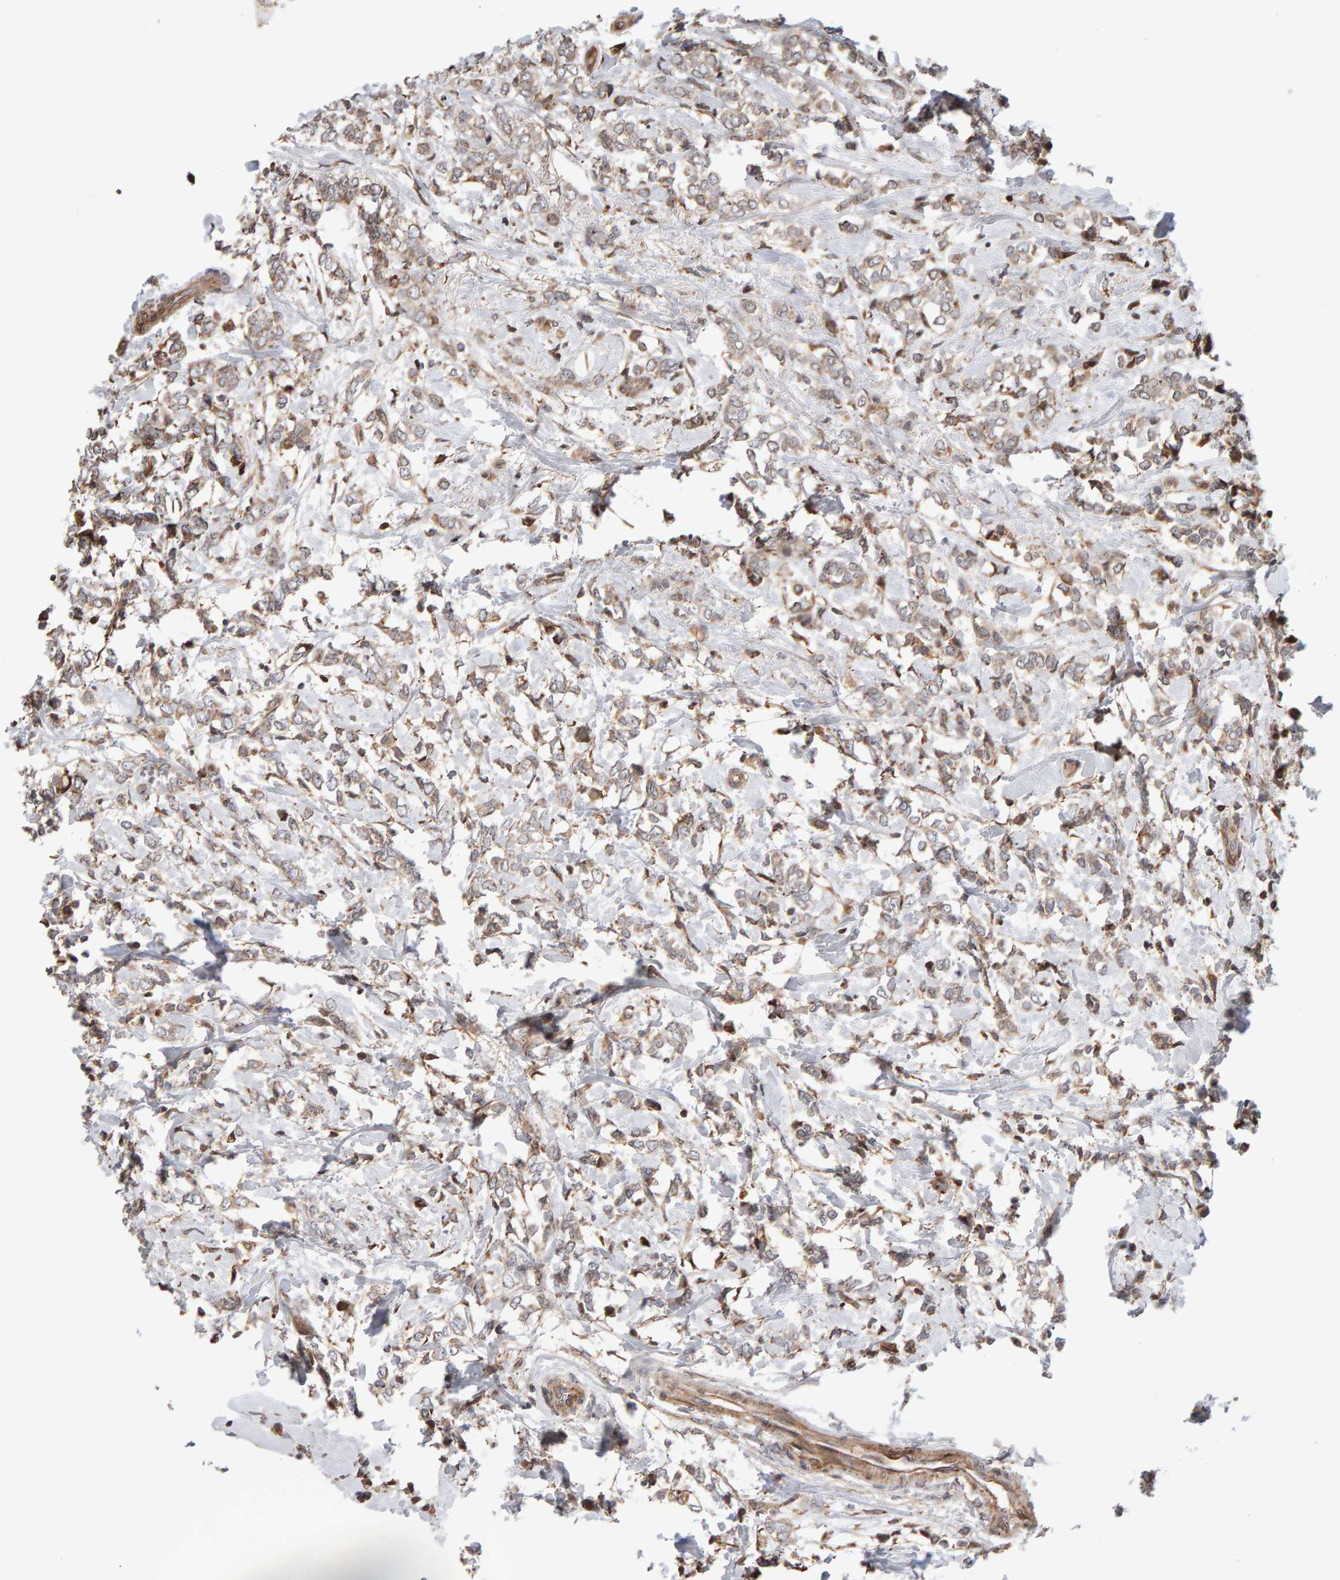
{"staining": {"intensity": "weak", "quantity": ">75%", "location": "cytoplasmic/membranous"}, "tissue": "breast cancer", "cell_type": "Tumor cells", "image_type": "cancer", "snomed": [{"axis": "morphology", "description": "Normal tissue, NOS"}, {"axis": "morphology", "description": "Lobular carcinoma"}, {"axis": "topography", "description": "Breast"}], "caption": "Tumor cells show low levels of weak cytoplasmic/membranous positivity in approximately >75% of cells in human breast lobular carcinoma.", "gene": "LZTS1", "patient": {"sex": "female", "age": 47}}